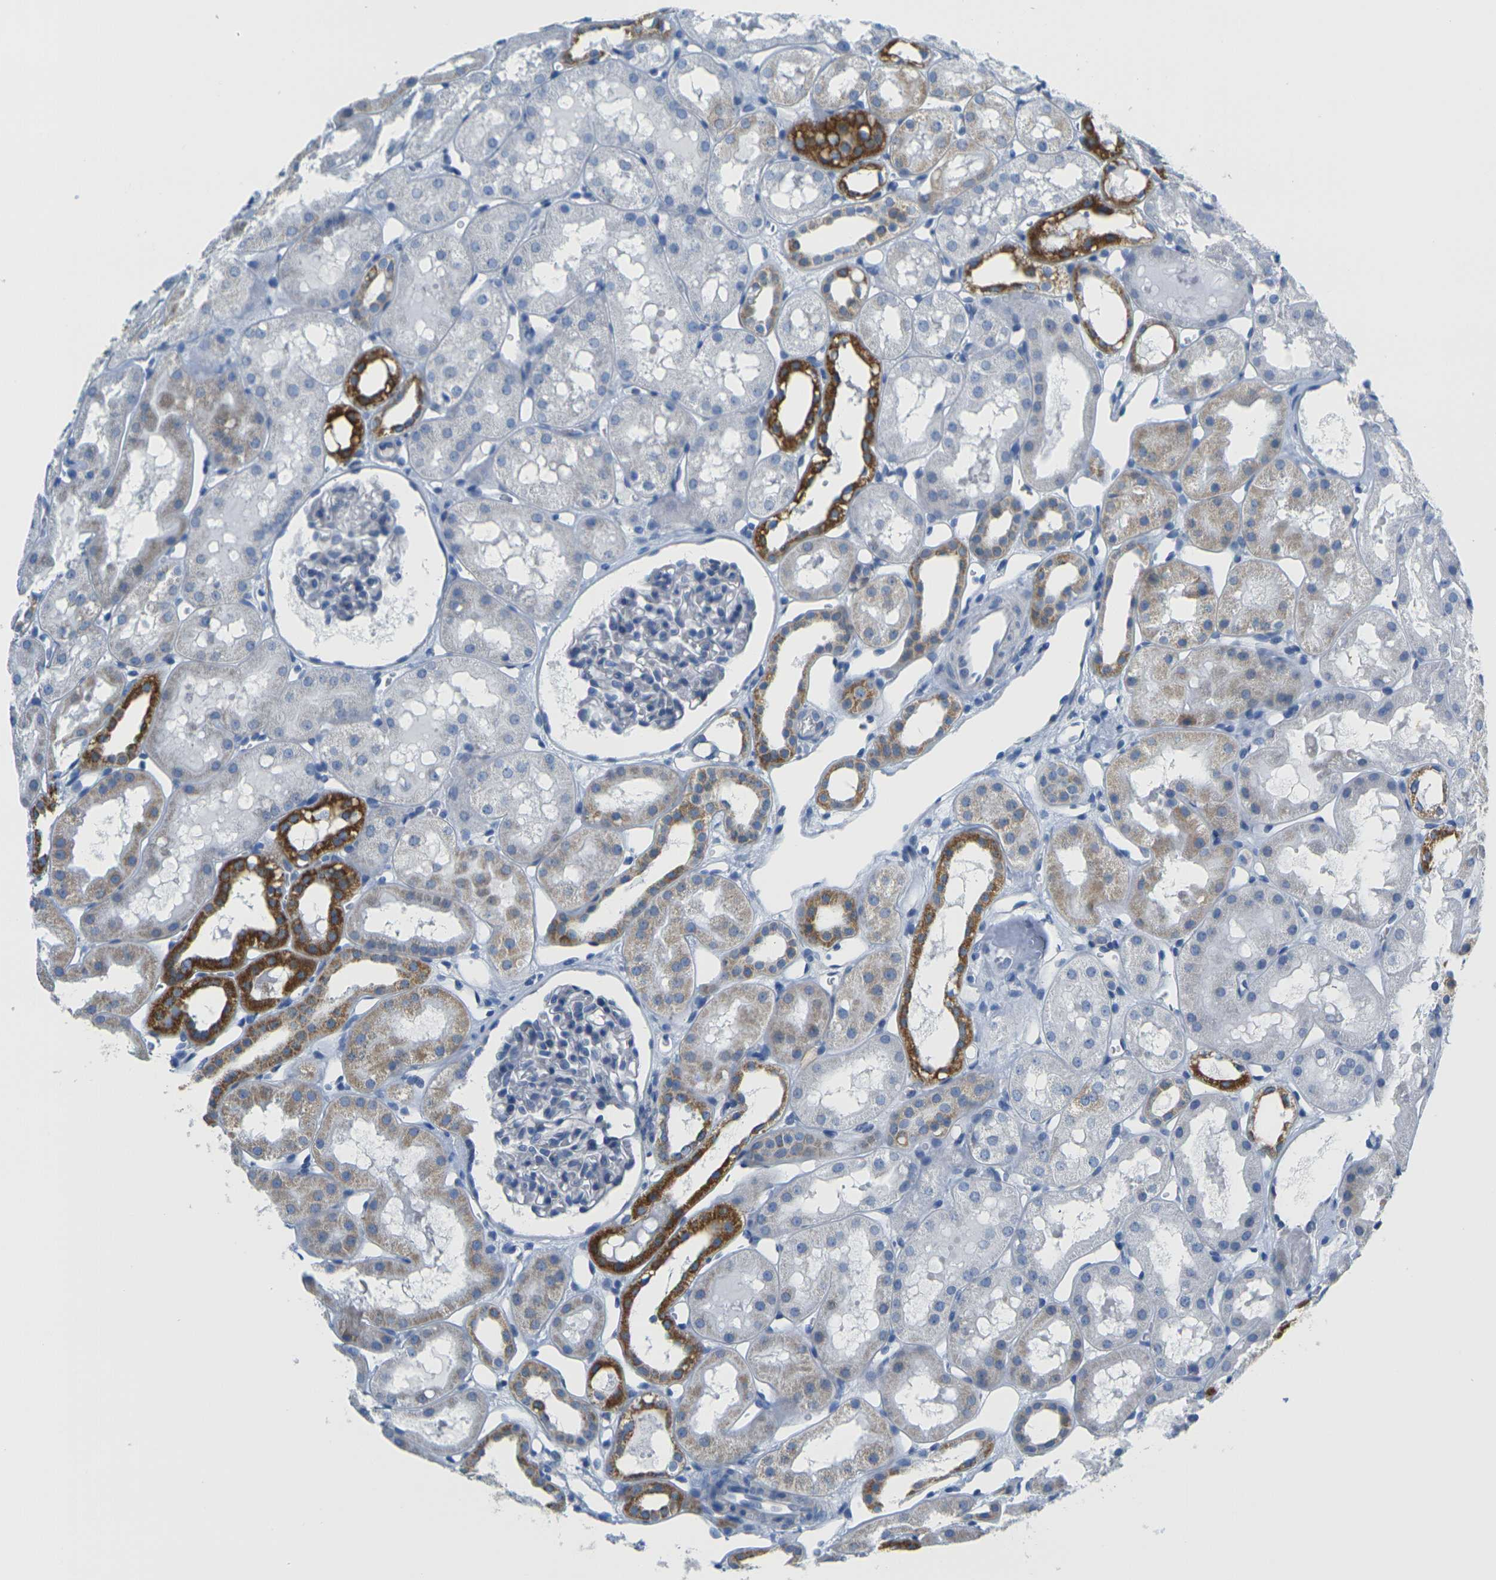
{"staining": {"intensity": "negative", "quantity": "none", "location": "none"}, "tissue": "kidney", "cell_type": "Cells in glomeruli", "image_type": "normal", "snomed": [{"axis": "morphology", "description": "Normal tissue, NOS"}, {"axis": "topography", "description": "Kidney"}, {"axis": "topography", "description": "Urinary bladder"}], "caption": "An IHC histopathology image of benign kidney is shown. There is no staining in cells in glomeruli of kidney. Brightfield microscopy of immunohistochemistry (IHC) stained with DAB (brown) and hematoxylin (blue), captured at high magnification.", "gene": "TMEM204", "patient": {"sex": "male", "age": 16}}